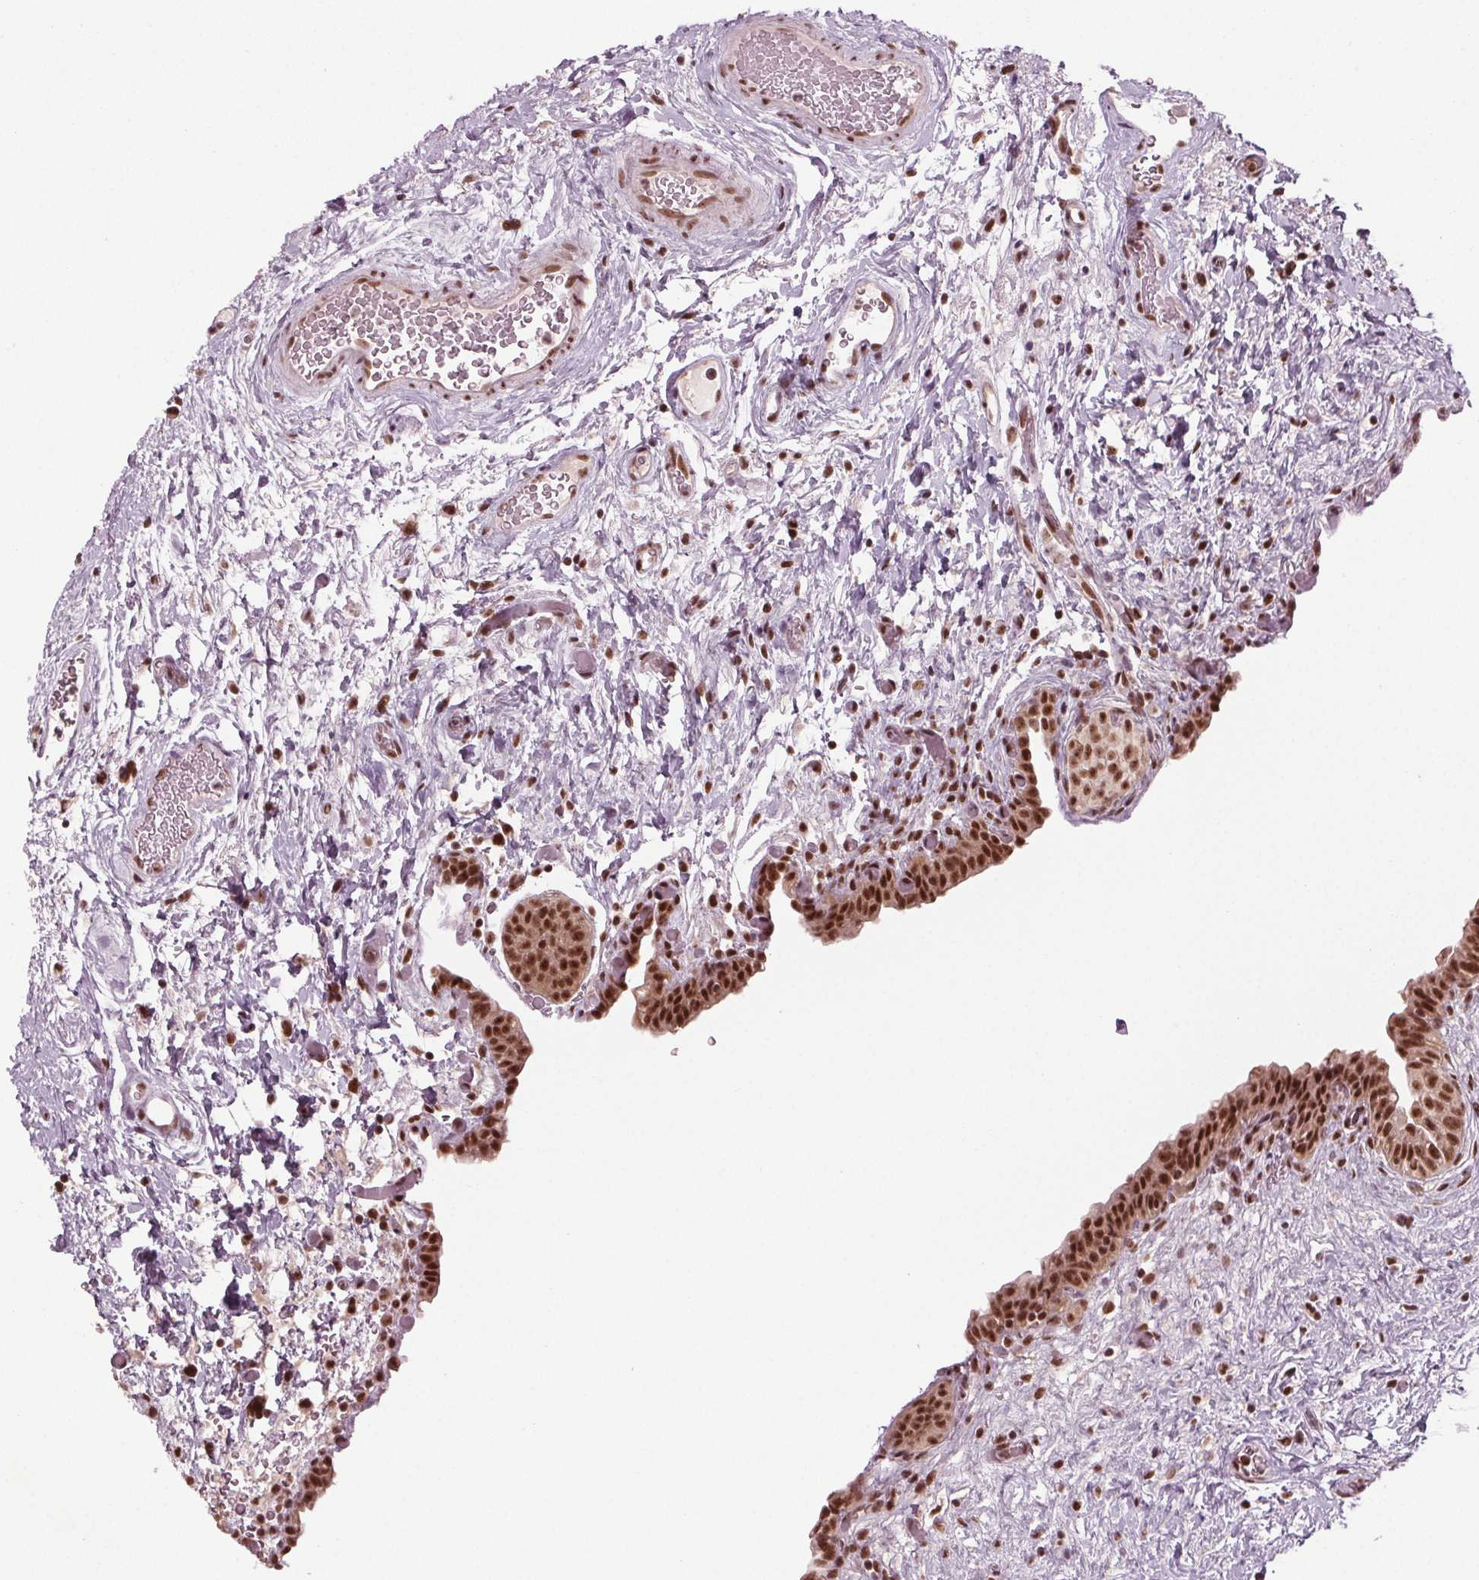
{"staining": {"intensity": "strong", "quantity": ">75%", "location": "nuclear"}, "tissue": "urinary bladder", "cell_type": "Urothelial cells", "image_type": "normal", "snomed": [{"axis": "morphology", "description": "Normal tissue, NOS"}, {"axis": "topography", "description": "Urinary bladder"}], "caption": "An immunohistochemistry image of normal tissue is shown. Protein staining in brown labels strong nuclear positivity in urinary bladder within urothelial cells.", "gene": "DDX41", "patient": {"sex": "male", "age": 69}}